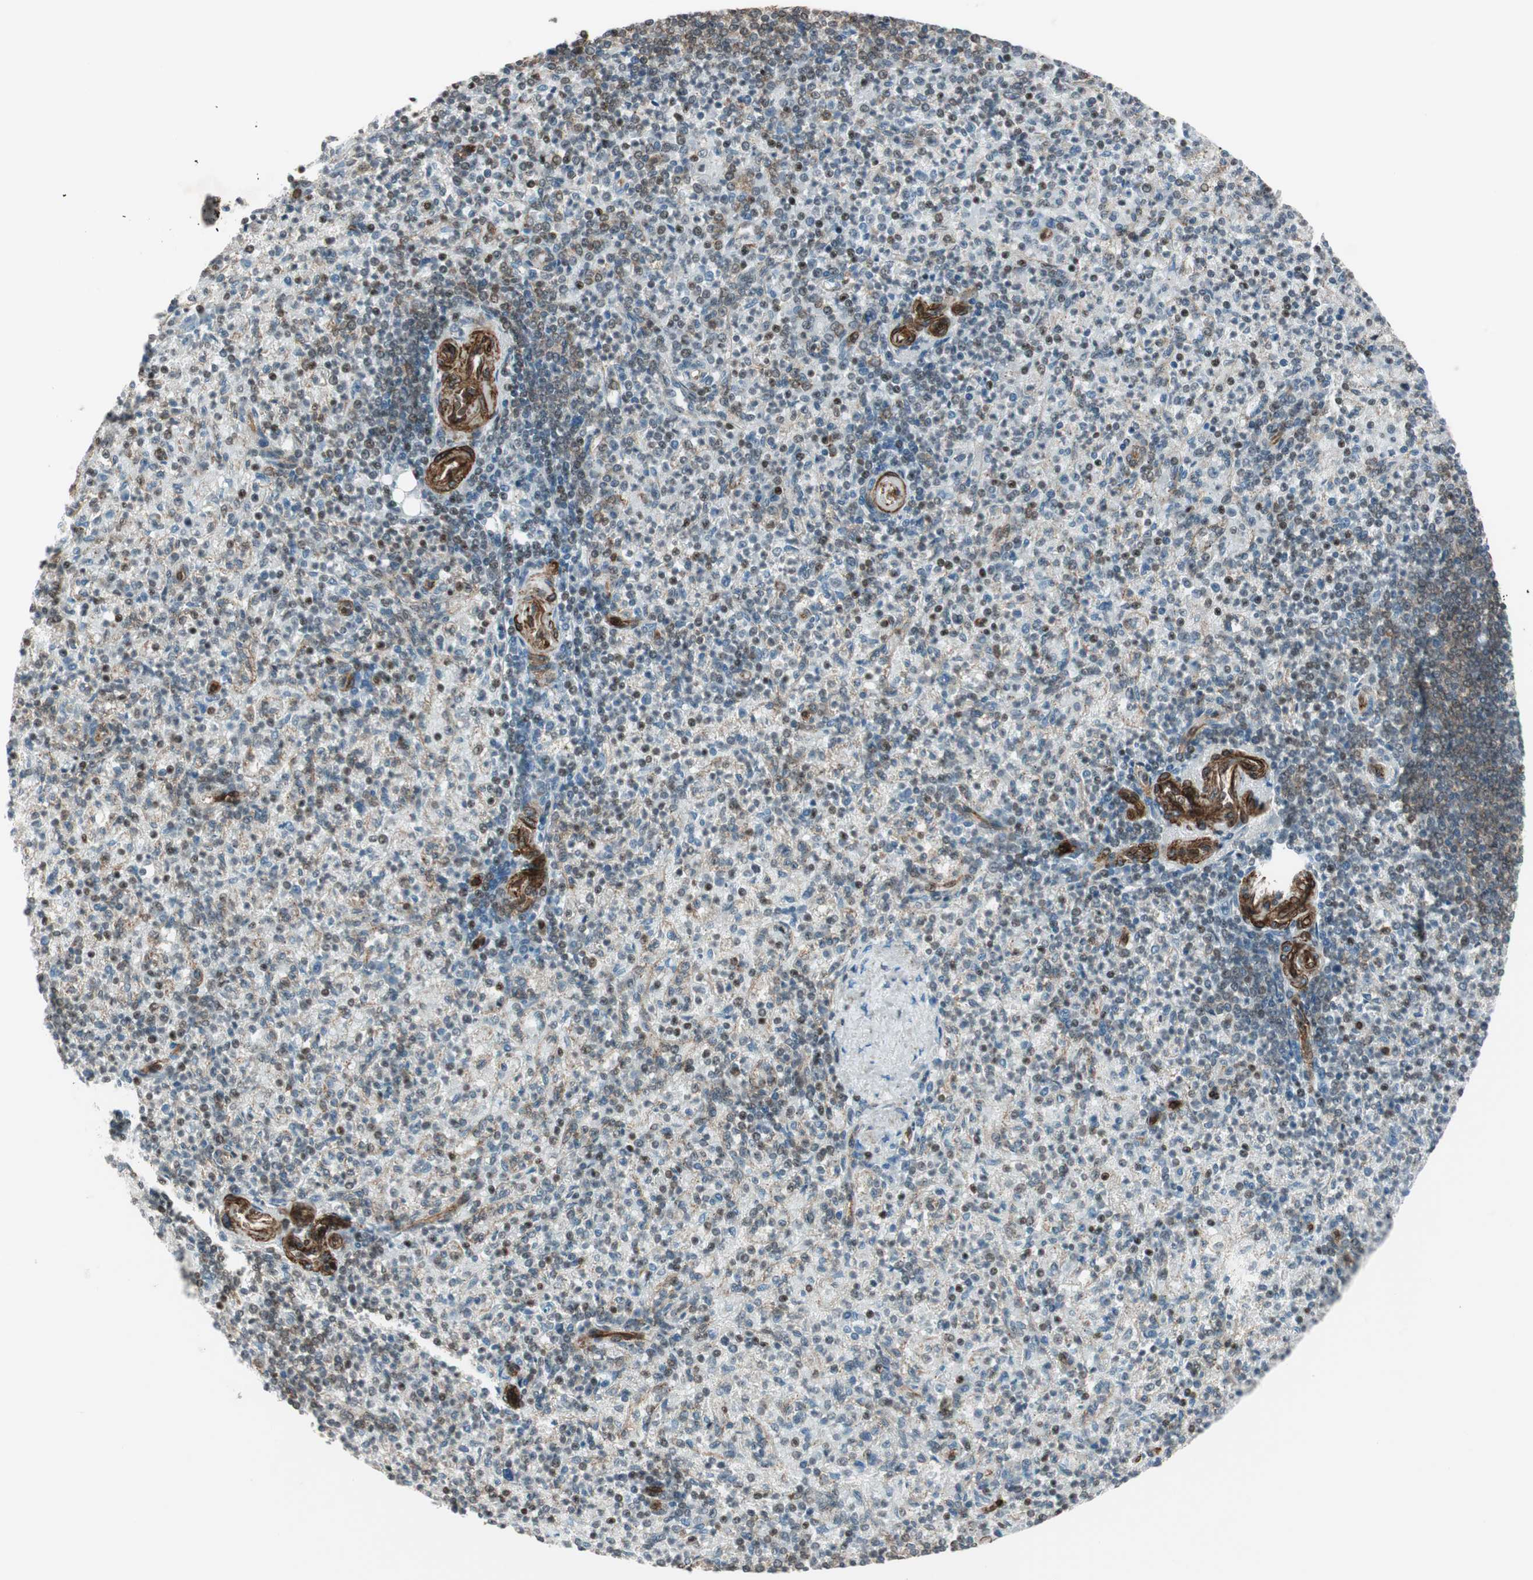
{"staining": {"intensity": "moderate", "quantity": "<25%", "location": "nuclear"}, "tissue": "spleen", "cell_type": "Cells in red pulp", "image_type": "normal", "snomed": [{"axis": "morphology", "description": "Normal tissue, NOS"}, {"axis": "topography", "description": "Spleen"}], "caption": "Spleen stained with immunohistochemistry (IHC) shows moderate nuclear positivity in about <25% of cells in red pulp.", "gene": "CDK19", "patient": {"sex": "female", "age": 74}}